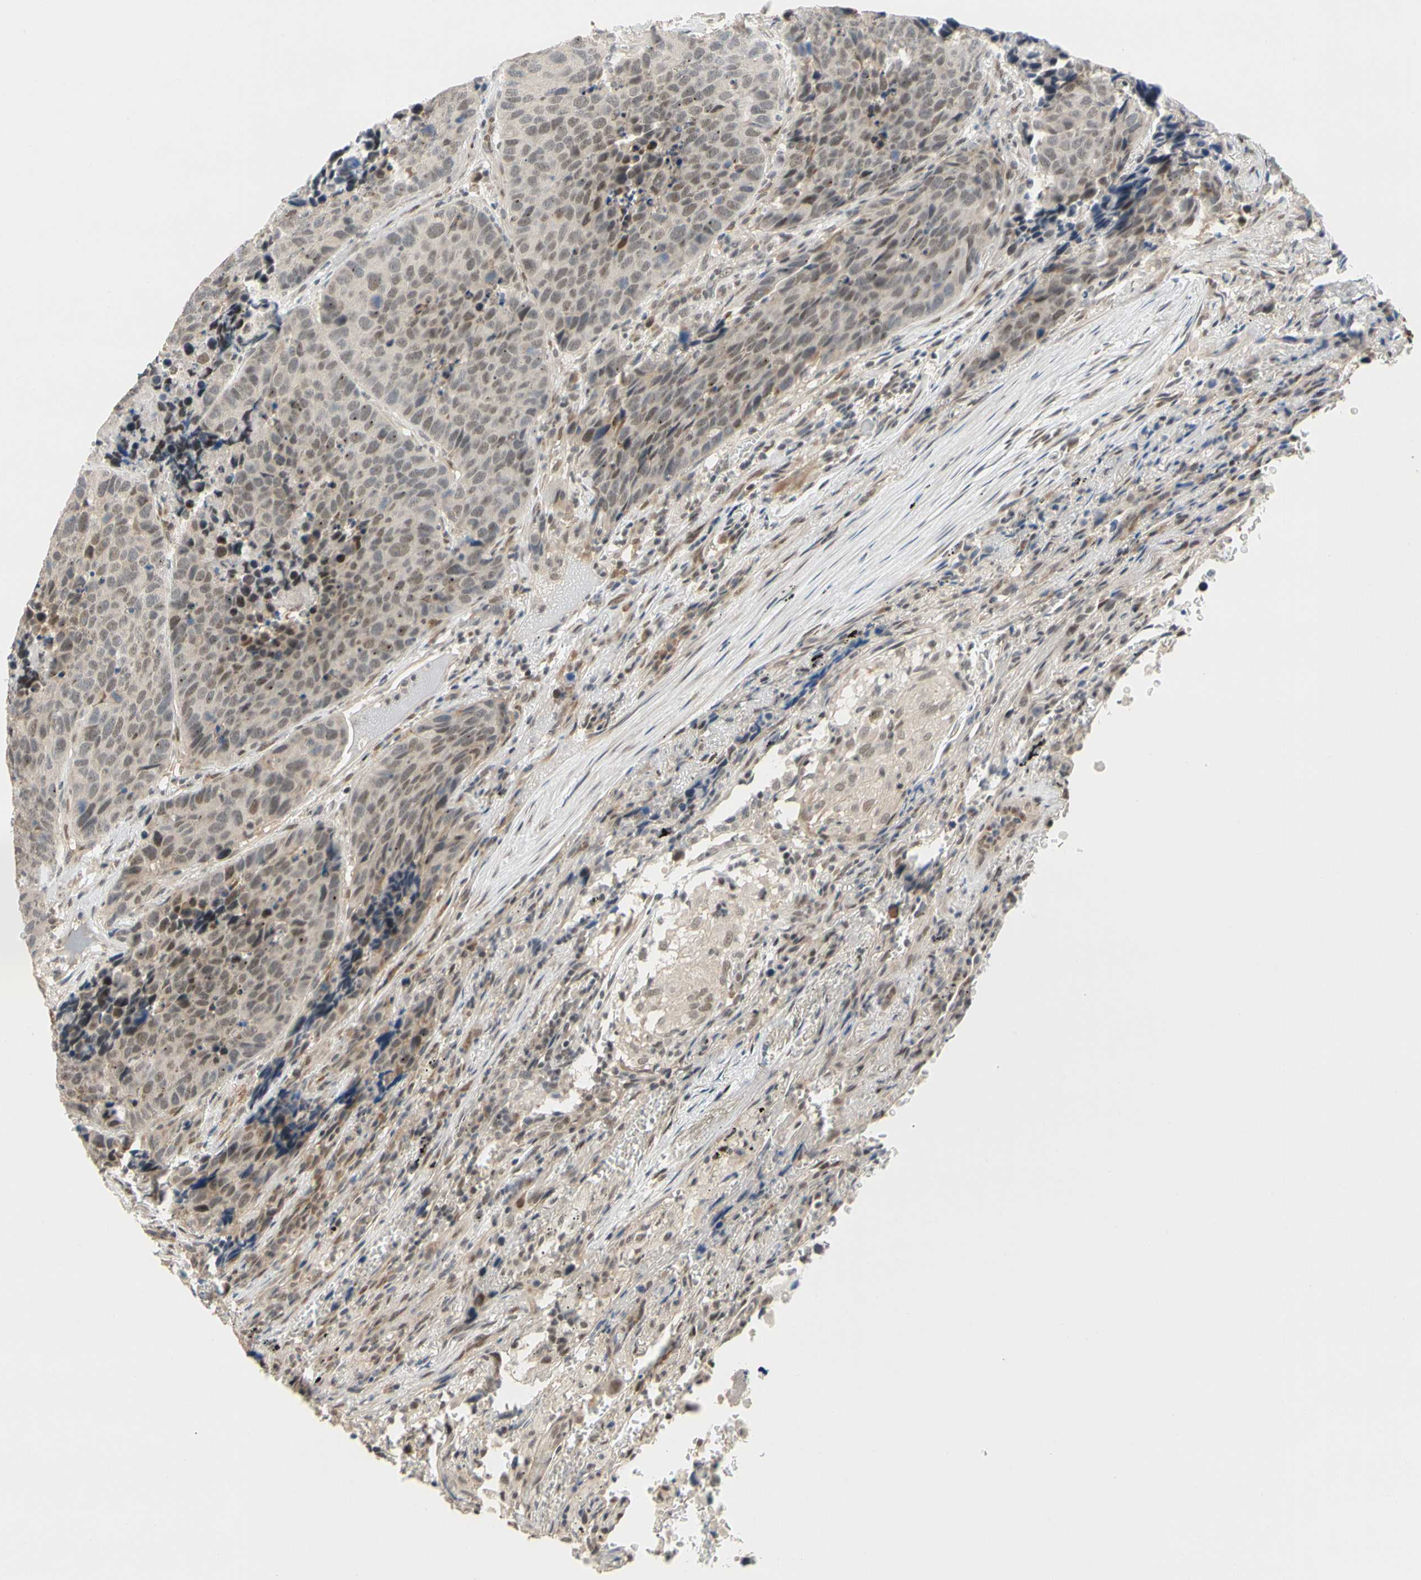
{"staining": {"intensity": "weak", "quantity": "25%-75%", "location": "nuclear"}, "tissue": "carcinoid", "cell_type": "Tumor cells", "image_type": "cancer", "snomed": [{"axis": "morphology", "description": "Carcinoid, malignant, NOS"}, {"axis": "topography", "description": "Lung"}], "caption": "Carcinoid stained with a brown dye demonstrates weak nuclear positive expression in approximately 25%-75% of tumor cells.", "gene": "TAF4", "patient": {"sex": "male", "age": 60}}